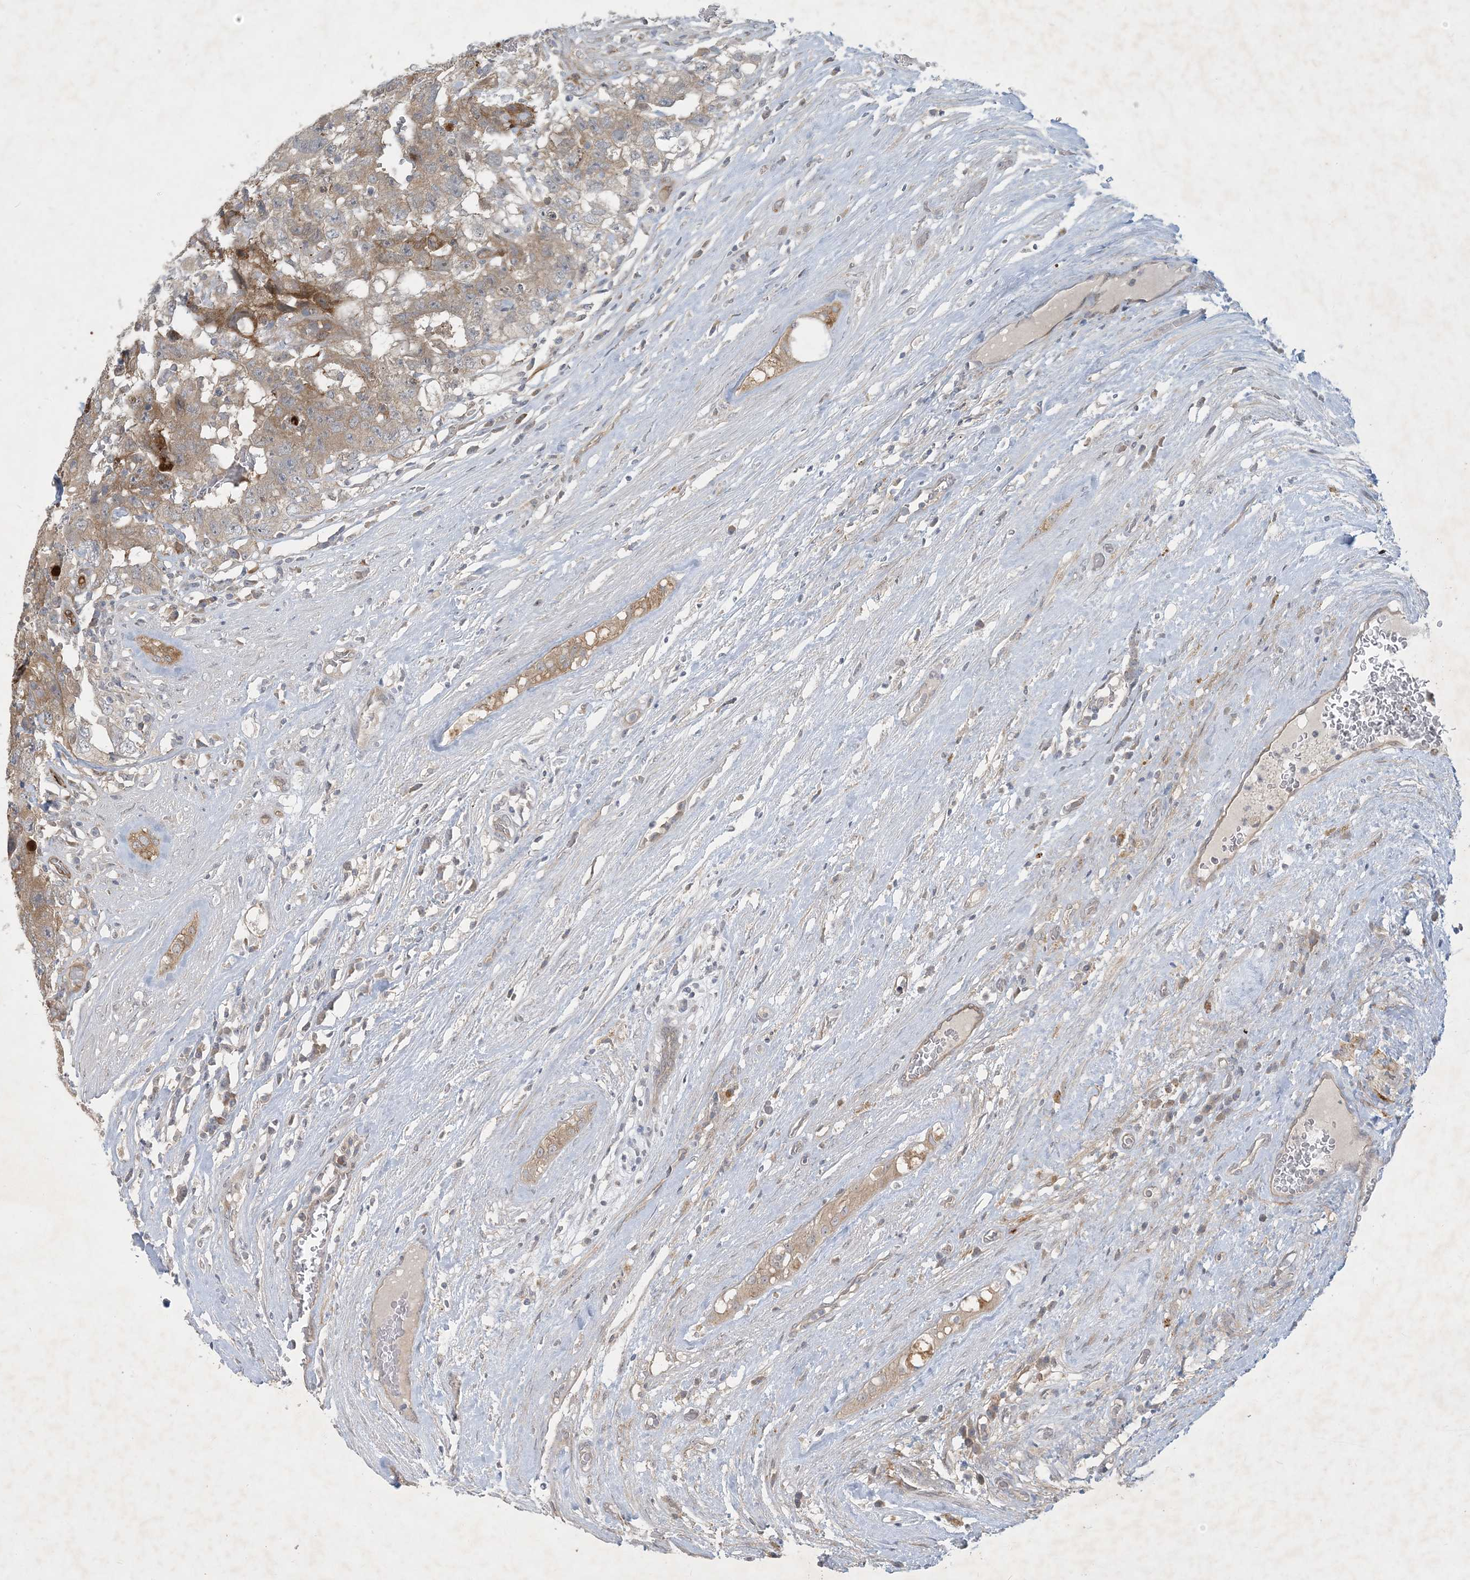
{"staining": {"intensity": "moderate", "quantity": ">75%", "location": "cytoplasmic/membranous"}, "tissue": "testis cancer", "cell_type": "Tumor cells", "image_type": "cancer", "snomed": [{"axis": "morphology", "description": "Carcinoma, Embryonal, NOS"}, {"axis": "topography", "description": "Testis"}], "caption": "An immunohistochemistry histopathology image of neoplastic tissue is shown. Protein staining in brown highlights moderate cytoplasmic/membranous positivity in testis embryonal carcinoma within tumor cells.", "gene": "CDS1", "patient": {"sex": "male", "age": 26}}